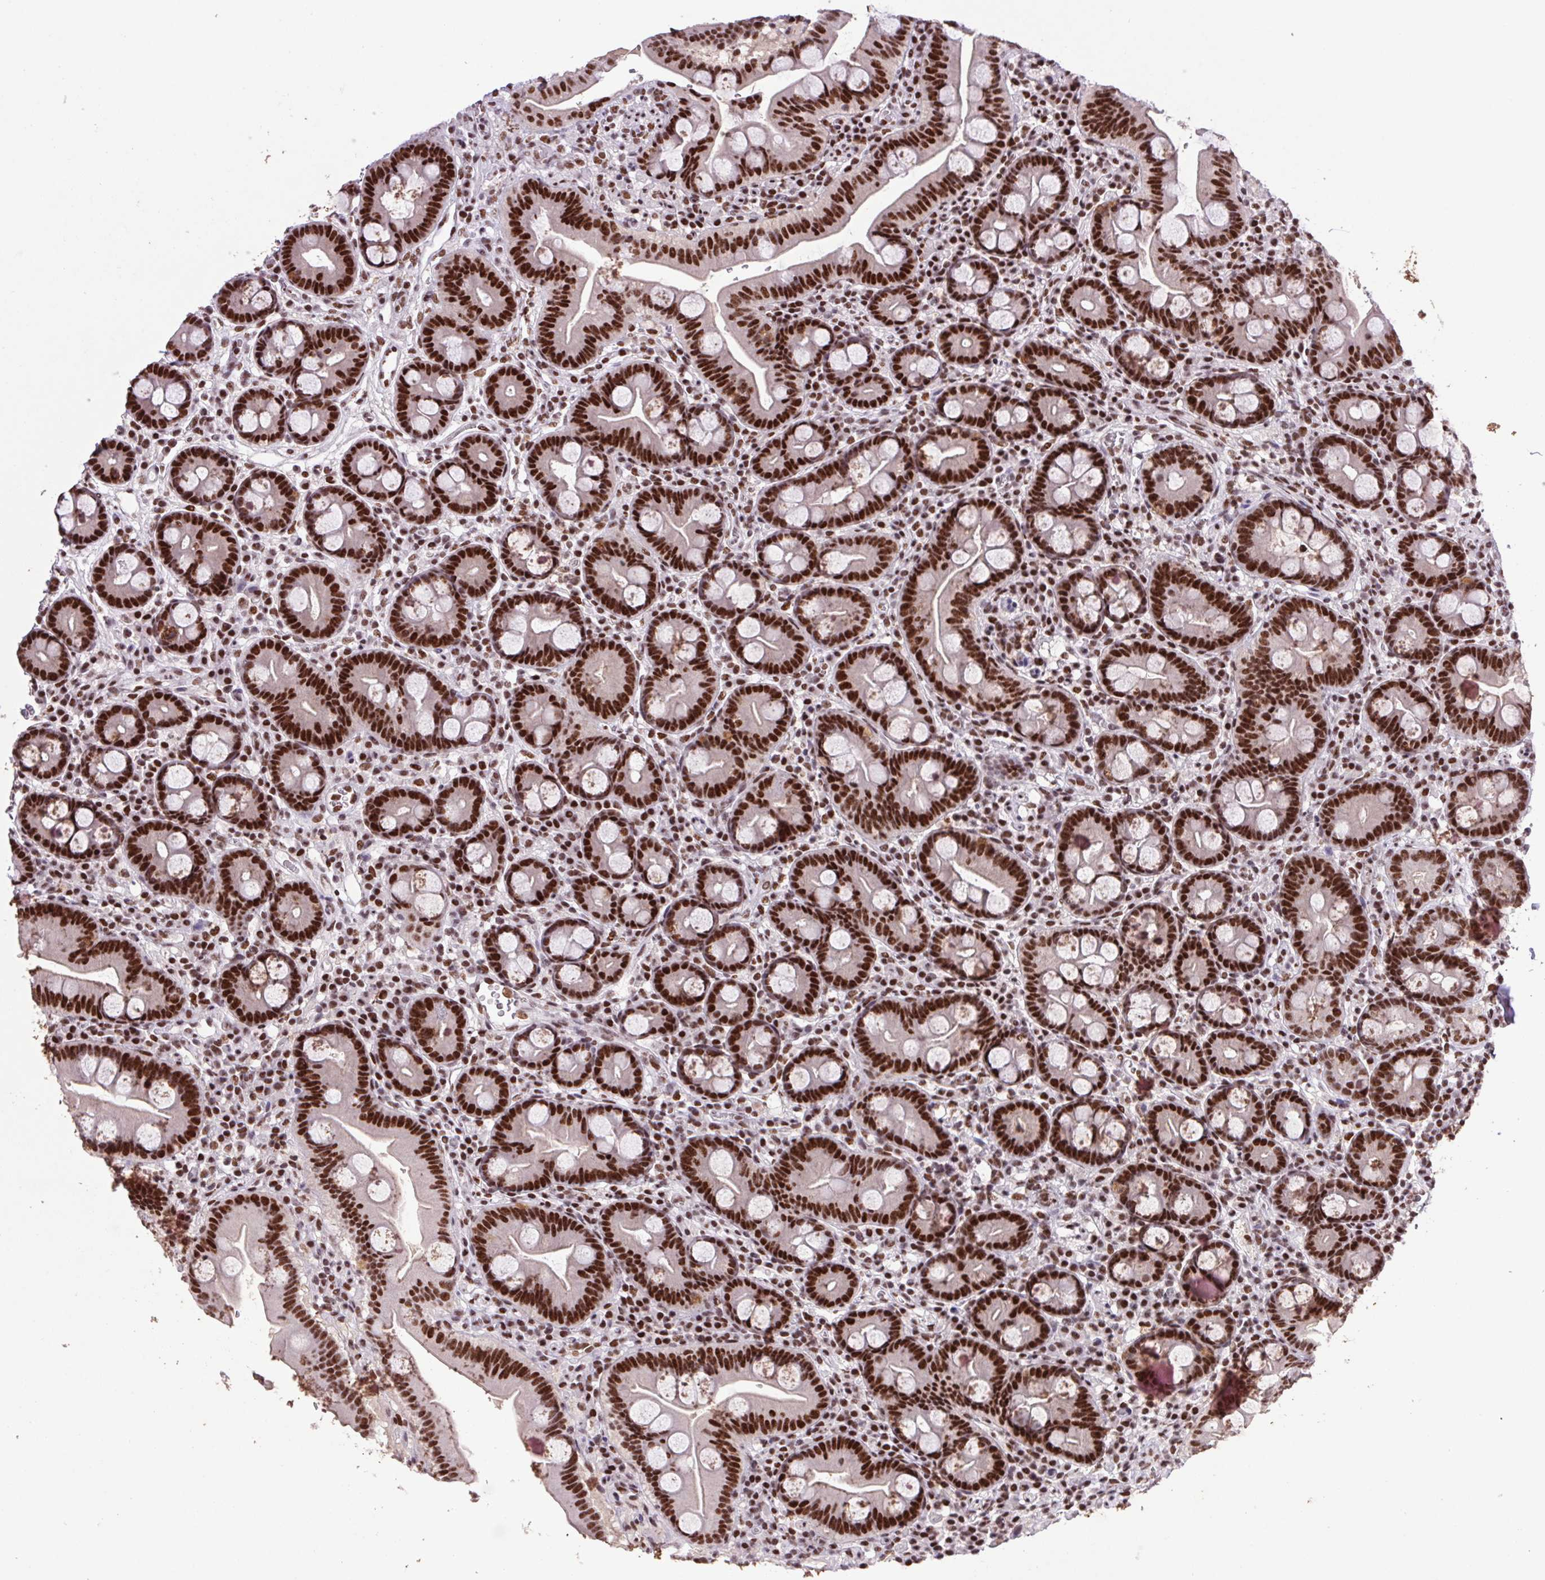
{"staining": {"intensity": "strong", "quantity": ">75%", "location": "nuclear"}, "tissue": "duodenum", "cell_type": "Glandular cells", "image_type": "normal", "snomed": [{"axis": "morphology", "description": "Normal tissue, NOS"}, {"axis": "topography", "description": "Pancreas"}, {"axis": "topography", "description": "Duodenum"}], "caption": "This photomicrograph exhibits IHC staining of benign duodenum, with high strong nuclear positivity in about >75% of glandular cells.", "gene": "LDLRAD4", "patient": {"sex": "male", "age": 59}}